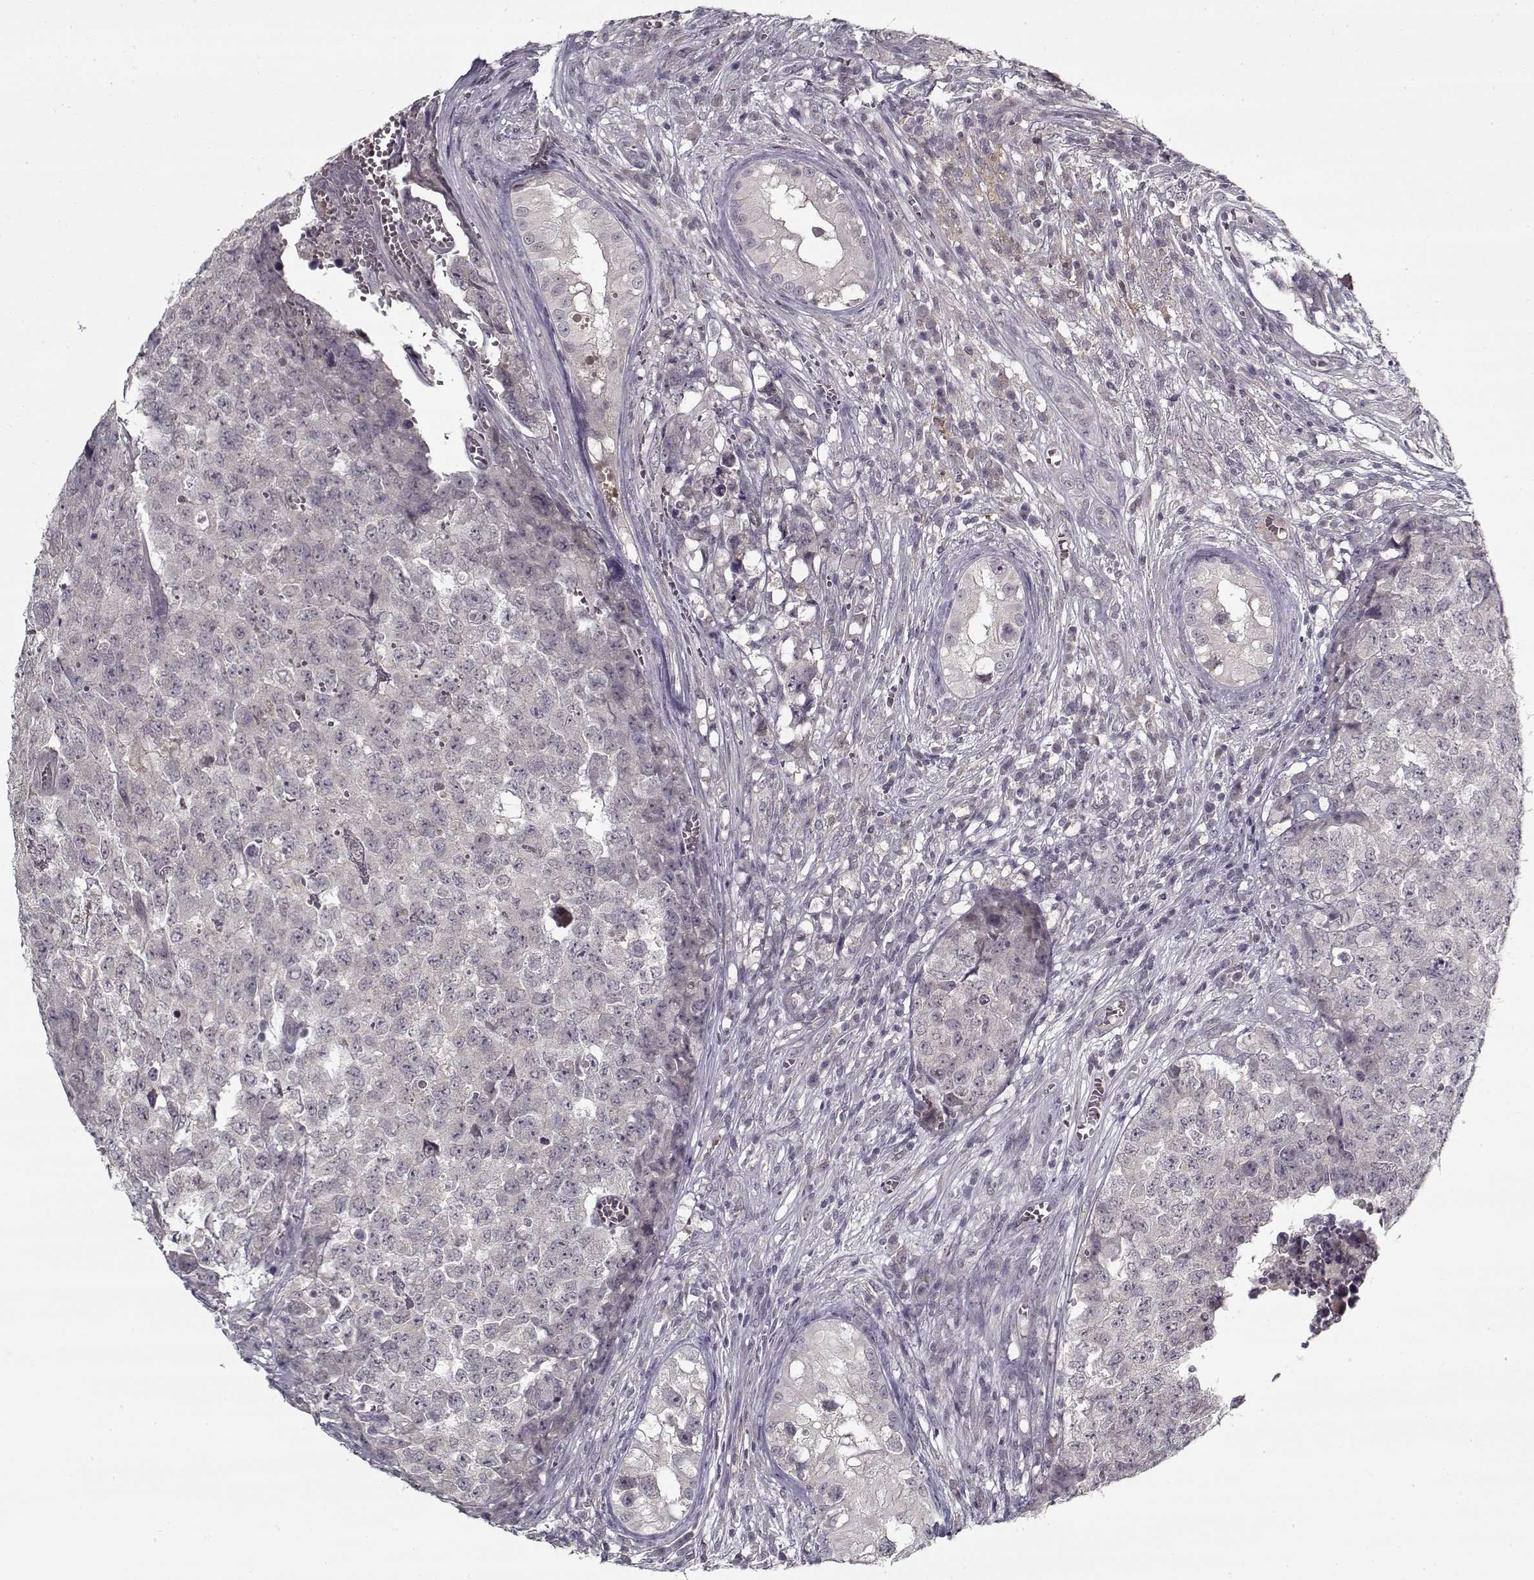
{"staining": {"intensity": "negative", "quantity": "none", "location": "none"}, "tissue": "testis cancer", "cell_type": "Tumor cells", "image_type": "cancer", "snomed": [{"axis": "morphology", "description": "Carcinoma, Embryonal, NOS"}, {"axis": "topography", "description": "Testis"}], "caption": "There is no significant expression in tumor cells of testis embryonal carcinoma.", "gene": "LAMA2", "patient": {"sex": "male", "age": 23}}